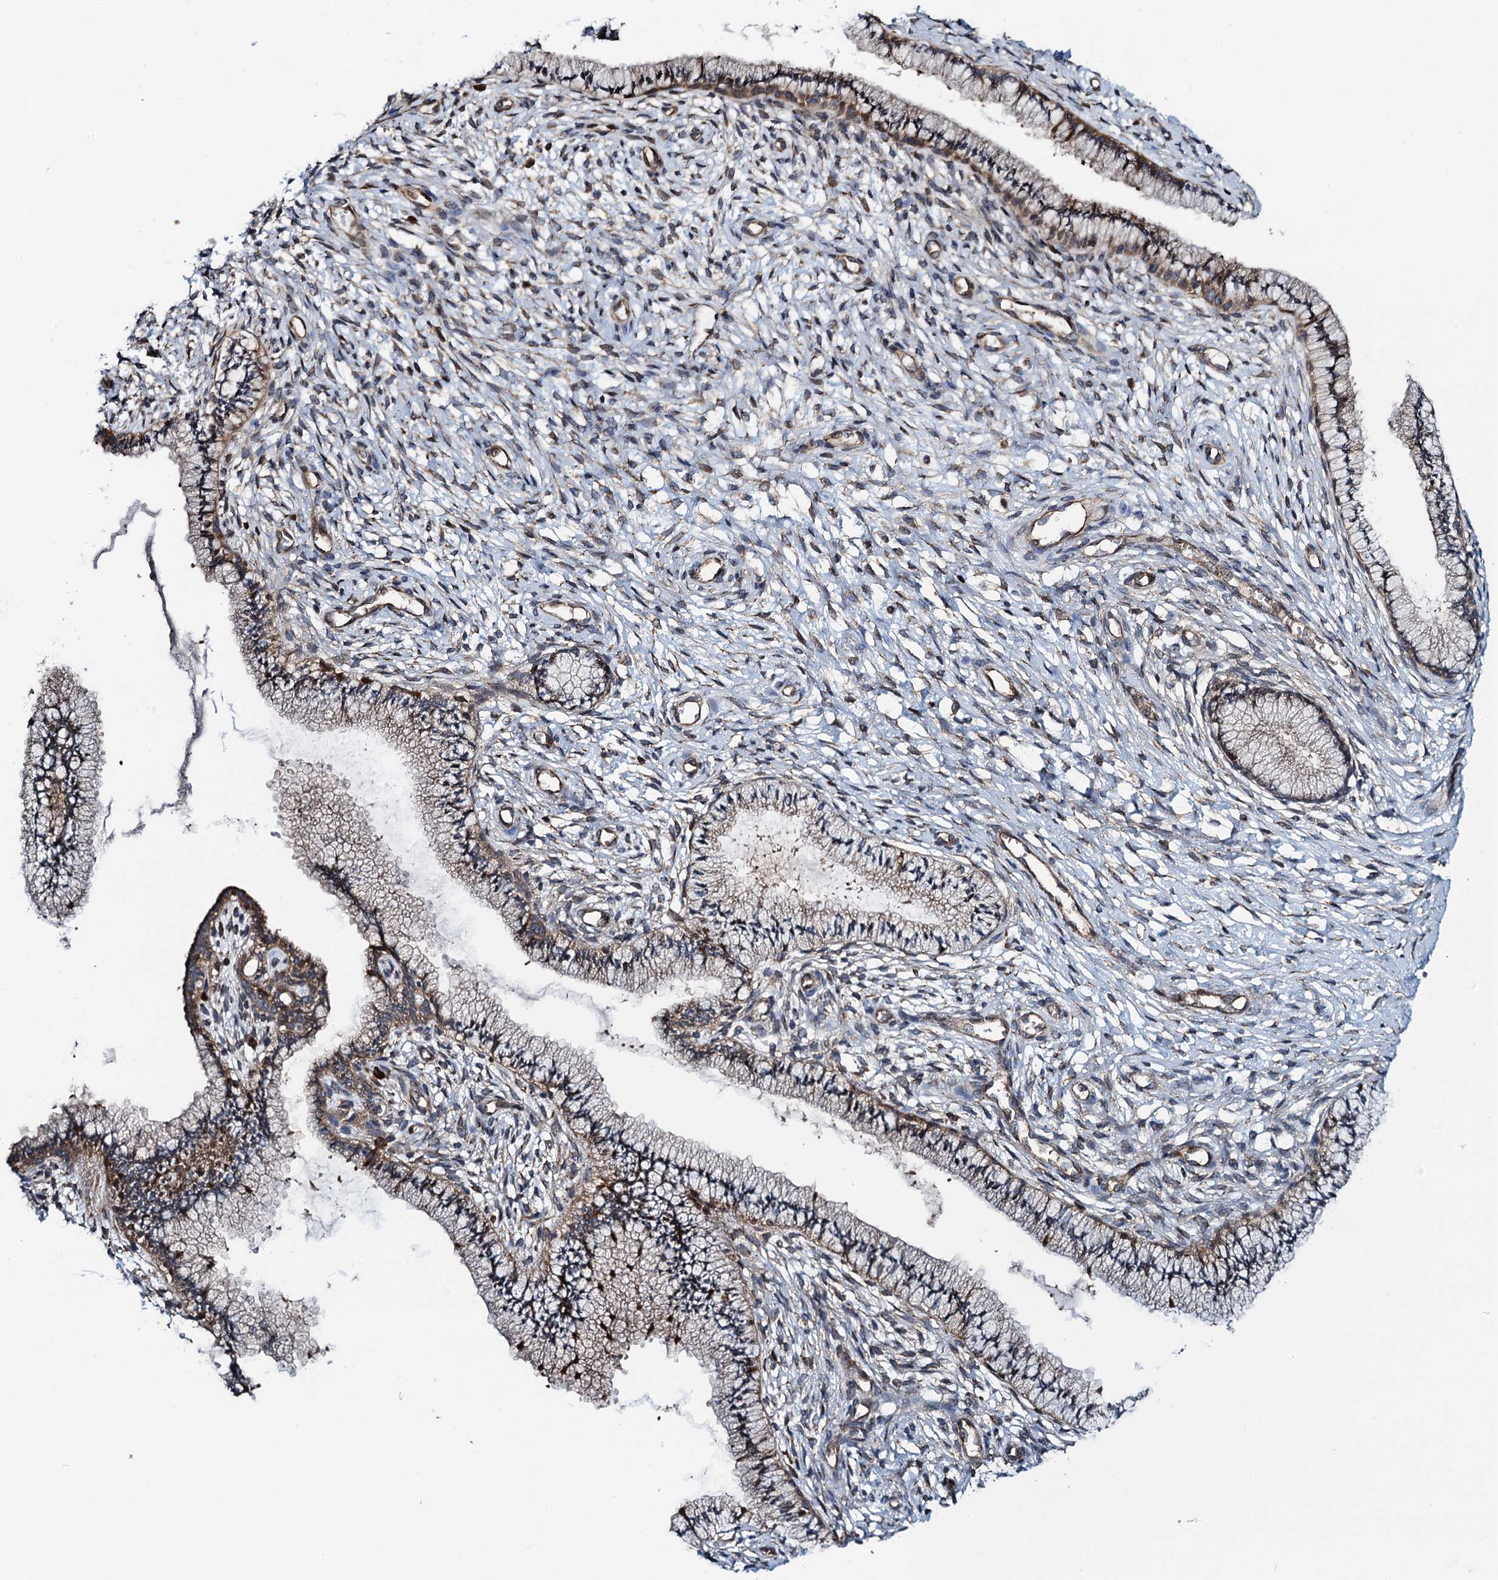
{"staining": {"intensity": "weak", "quantity": "25%-75%", "location": "cytoplasmic/membranous"}, "tissue": "cervix", "cell_type": "Glandular cells", "image_type": "normal", "snomed": [{"axis": "morphology", "description": "Normal tissue, NOS"}, {"axis": "topography", "description": "Cervix"}], "caption": "Immunohistochemical staining of normal cervix reveals weak cytoplasmic/membranous protein positivity in approximately 25%-75% of glandular cells.", "gene": "MDM1", "patient": {"sex": "female", "age": 36}}